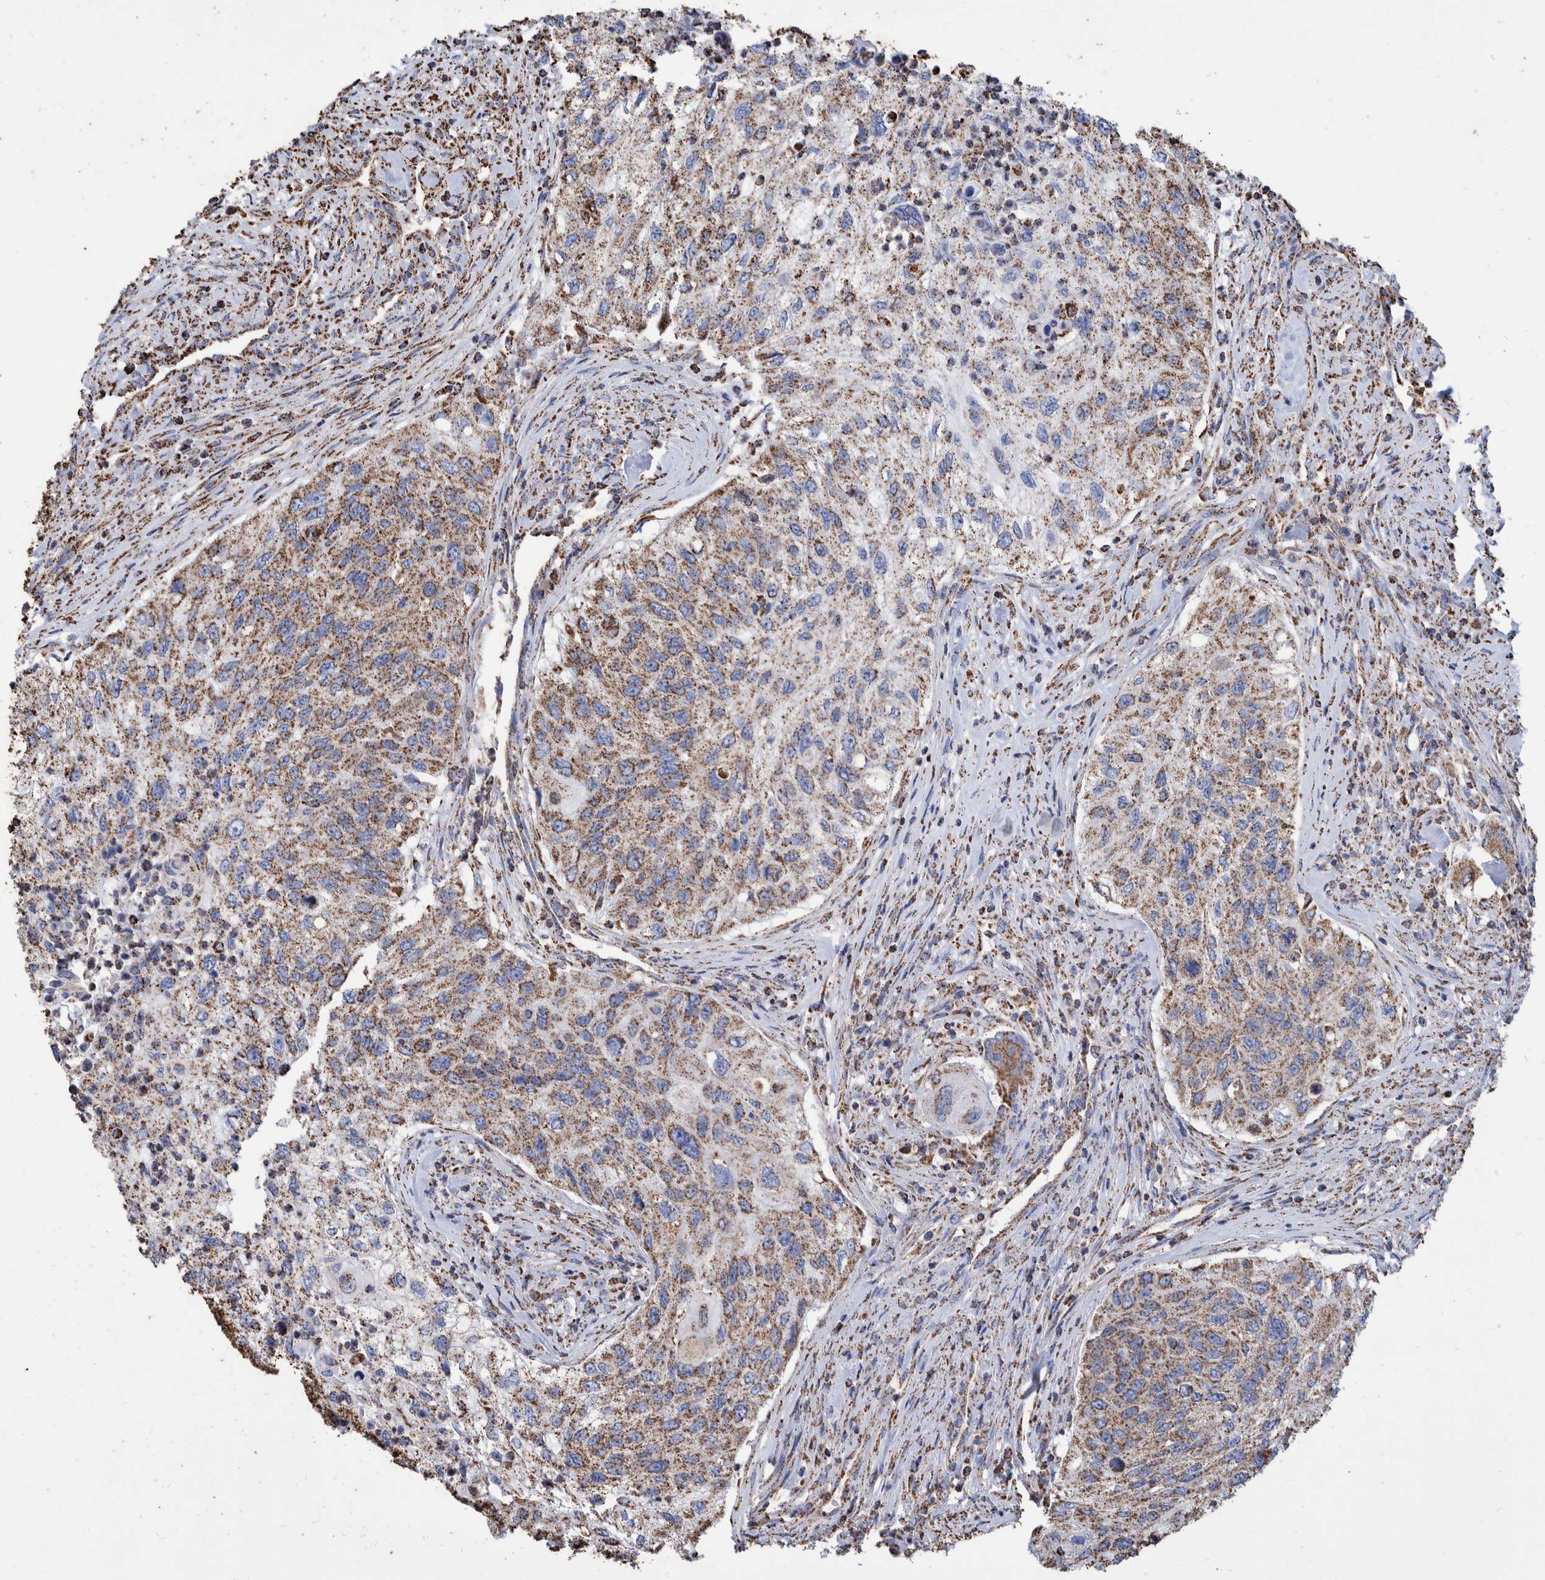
{"staining": {"intensity": "moderate", "quantity": ">75%", "location": "cytoplasmic/membranous"}, "tissue": "urothelial cancer", "cell_type": "Tumor cells", "image_type": "cancer", "snomed": [{"axis": "morphology", "description": "Urothelial carcinoma, High grade"}, {"axis": "topography", "description": "Urinary bladder"}], "caption": "Moderate cytoplasmic/membranous positivity is seen in approximately >75% of tumor cells in urothelial cancer.", "gene": "VPS26C", "patient": {"sex": "female", "age": 60}}